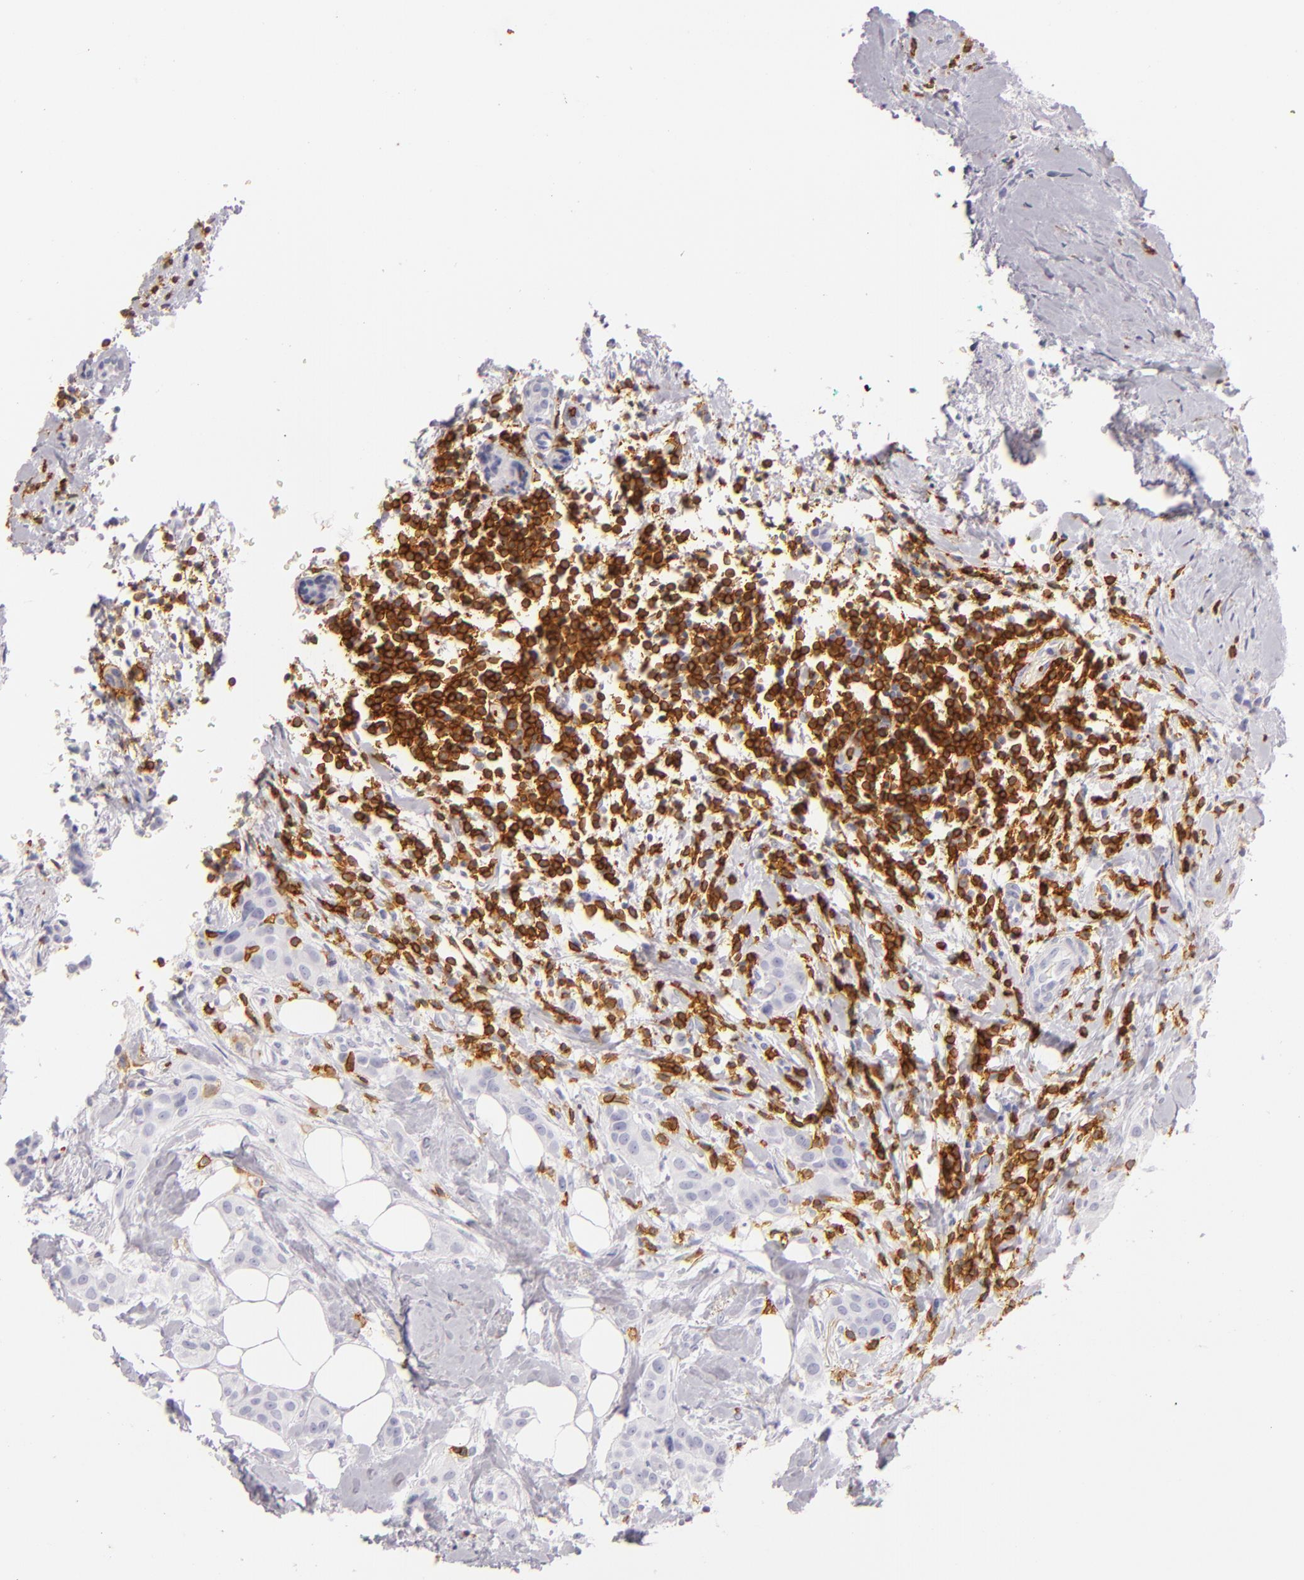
{"staining": {"intensity": "negative", "quantity": "none", "location": "none"}, "tissue": "breast cancer", "cell_type": "Tumor cells", "image_type": "cancer", "snomed": [{"axis": "morphology", "description": "Duct carcinoma"}, {"axis": "topography", "description": "Breast"}], "caption": "Breast cancer stained for a protein using IHC shows no staining tumor cells.", "gene": "LAT", "patient": {"sex": "female", "age": 45}}